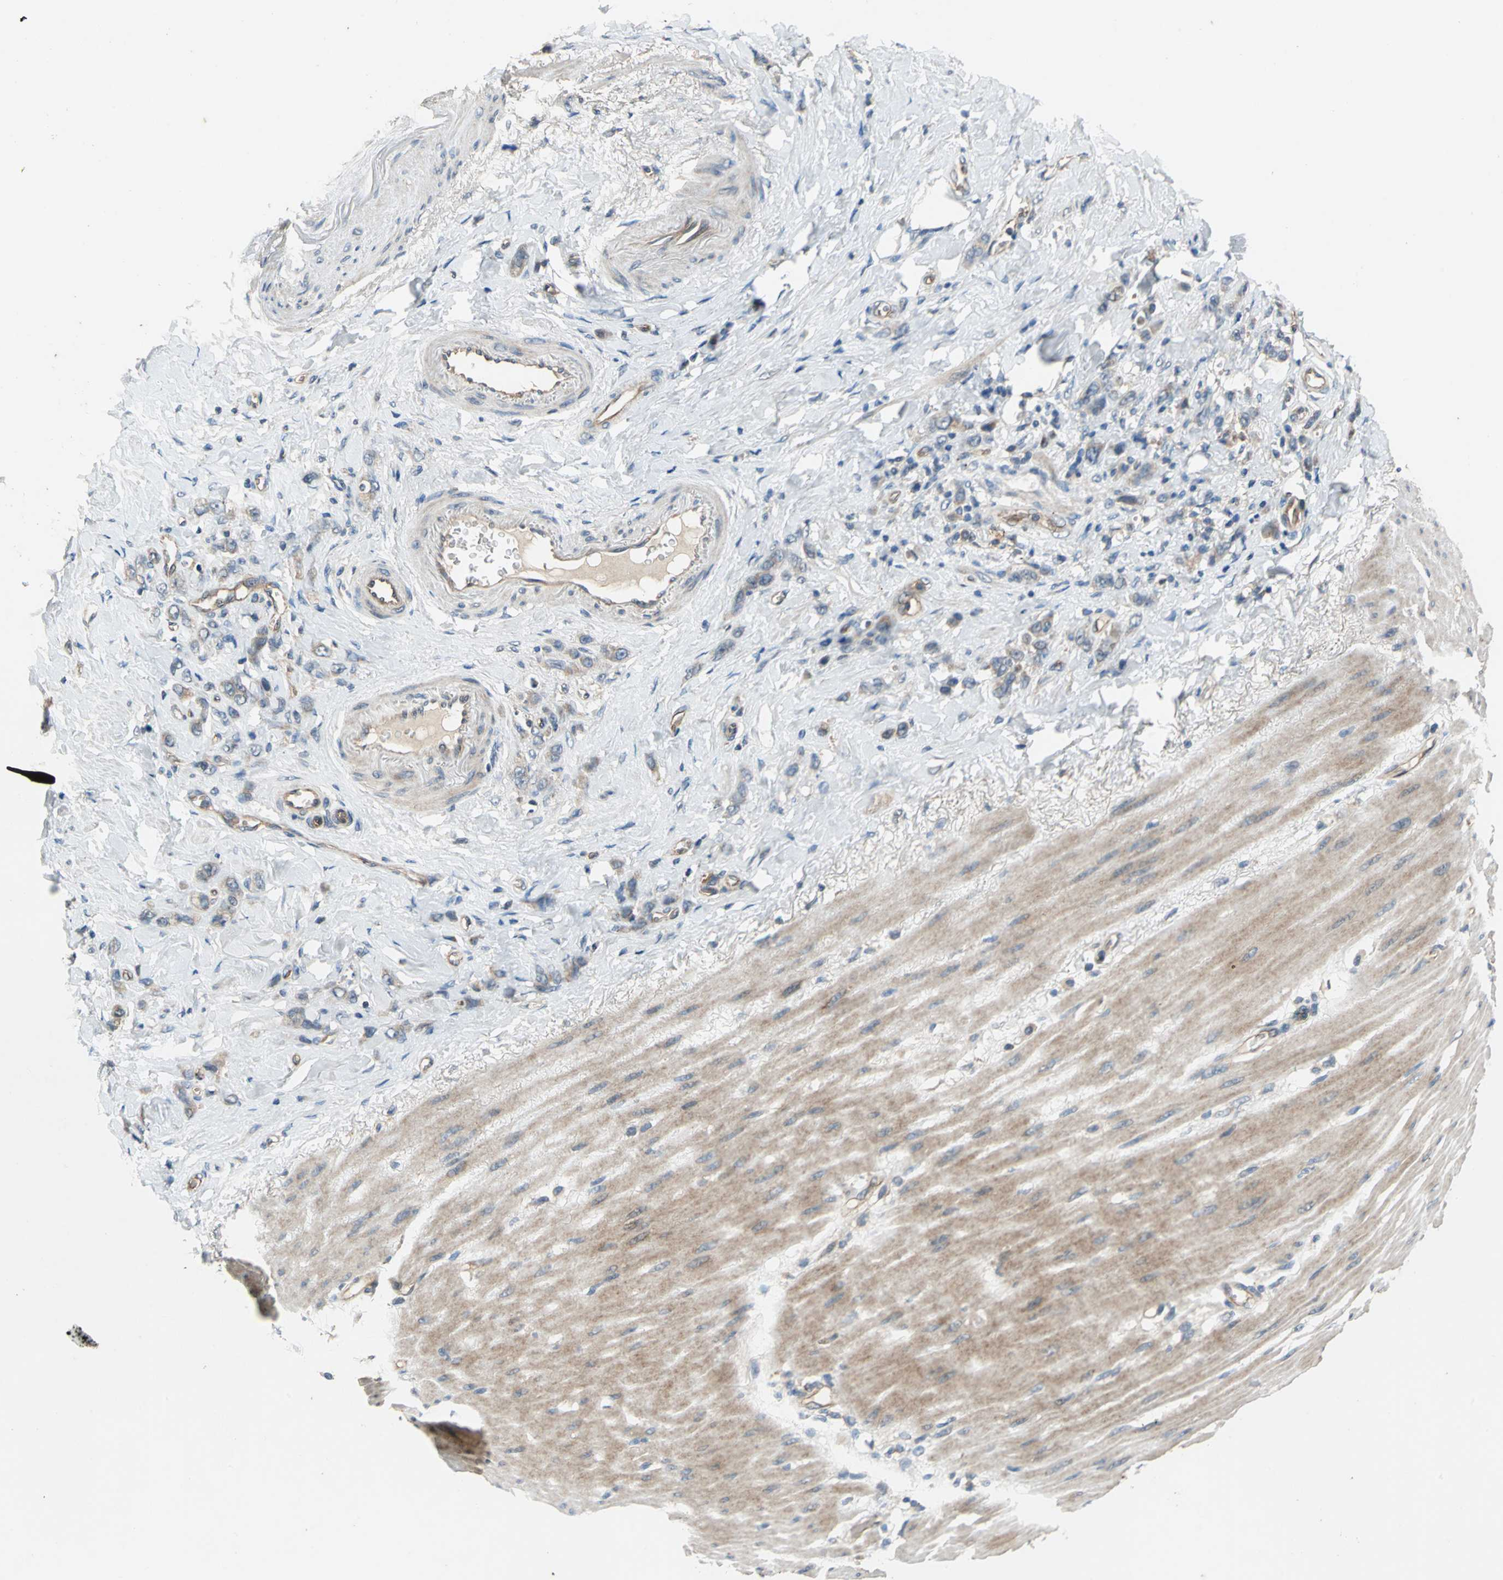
{"staining": {"intensity": "weak", "quantity": "25%-75%", "location": "cytoplasmic/membranous"}, "tissue": "stomach cancer", "cell_type": "Tumor cells", "image_type": "cancer", "snomed": [{"axis": "morphology", "description": "Normal tissue, NOS"}, {"axis": "morphology", "description": "Adenocarcinoma, NOS"}, {"axis": "topography", "description": "Stomach"}], "caption": "Tumor cells demonstrate low levels of weak cytoplasmic/membranous positivity in approximately 25%-75% of cells in adenocarcinoma (stomach).", "gene": "EMCN", "patient": {"sex": "male", "age": 82}}